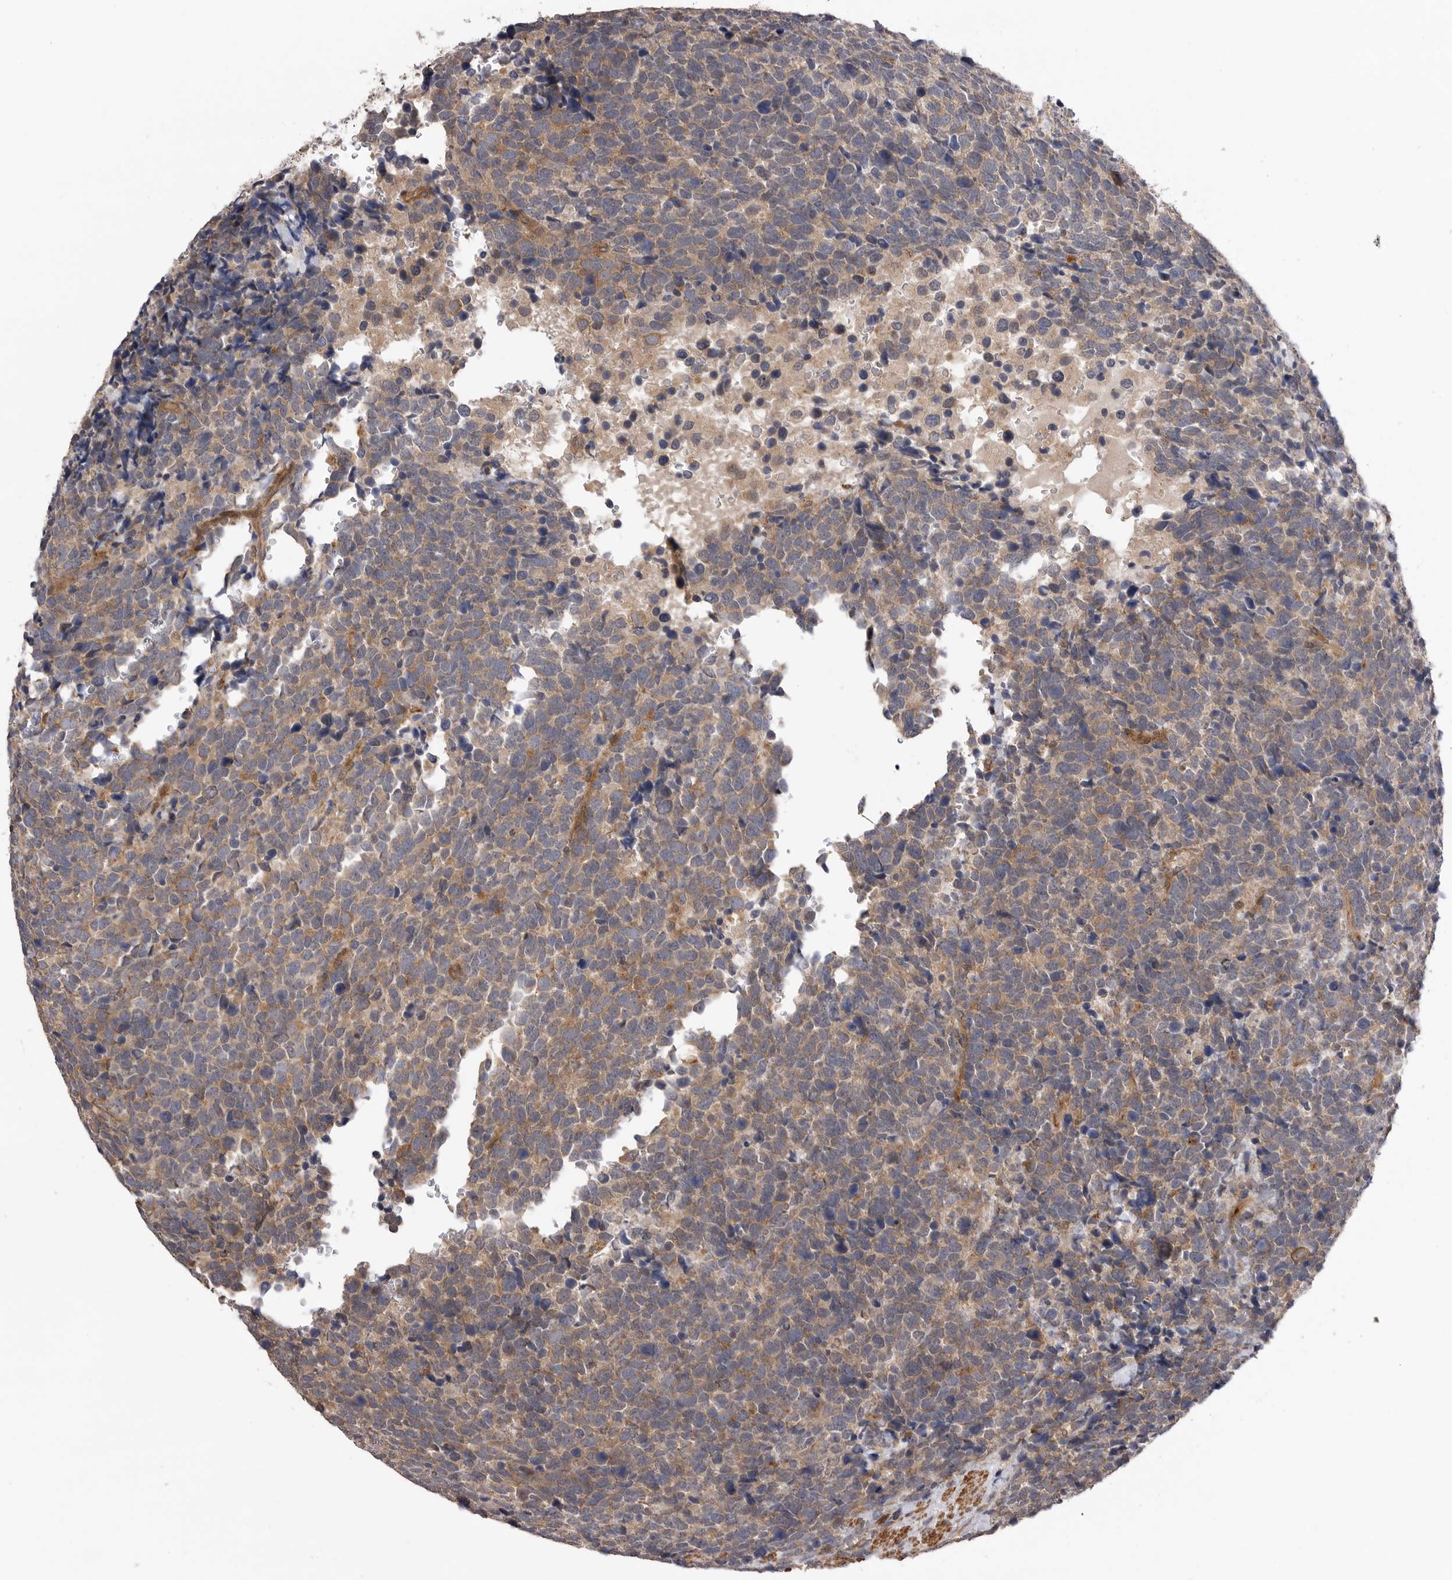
{"staining": {"intensity": "weak", "quantity": "25%-75%", "location": "cytoplasmic/membranous"}, "tissue": "urothelial cancer", "cell_type": "Tumor cells", "image_type": "cancer", "snomed": [{"axis": "morphology", "description": "Urothelial carcinoma, High grade"}, {"axis": "topography", "description": "Urinary bladder"}], "caption": "Immunohistochemical staining of human urothelial cancer reveals low levels of weak cytoplasmic/membranous expression in approximately 25%-75% of tumor cells. The protein of interest is stained brown, and the nuclei are stained in blue (DAB (3,3'-diaminobenzidine) IHC with brightfield microscopy, high magnification).", "gene": "TRIM56", "patient": {"sex": "female", "age": 82}}